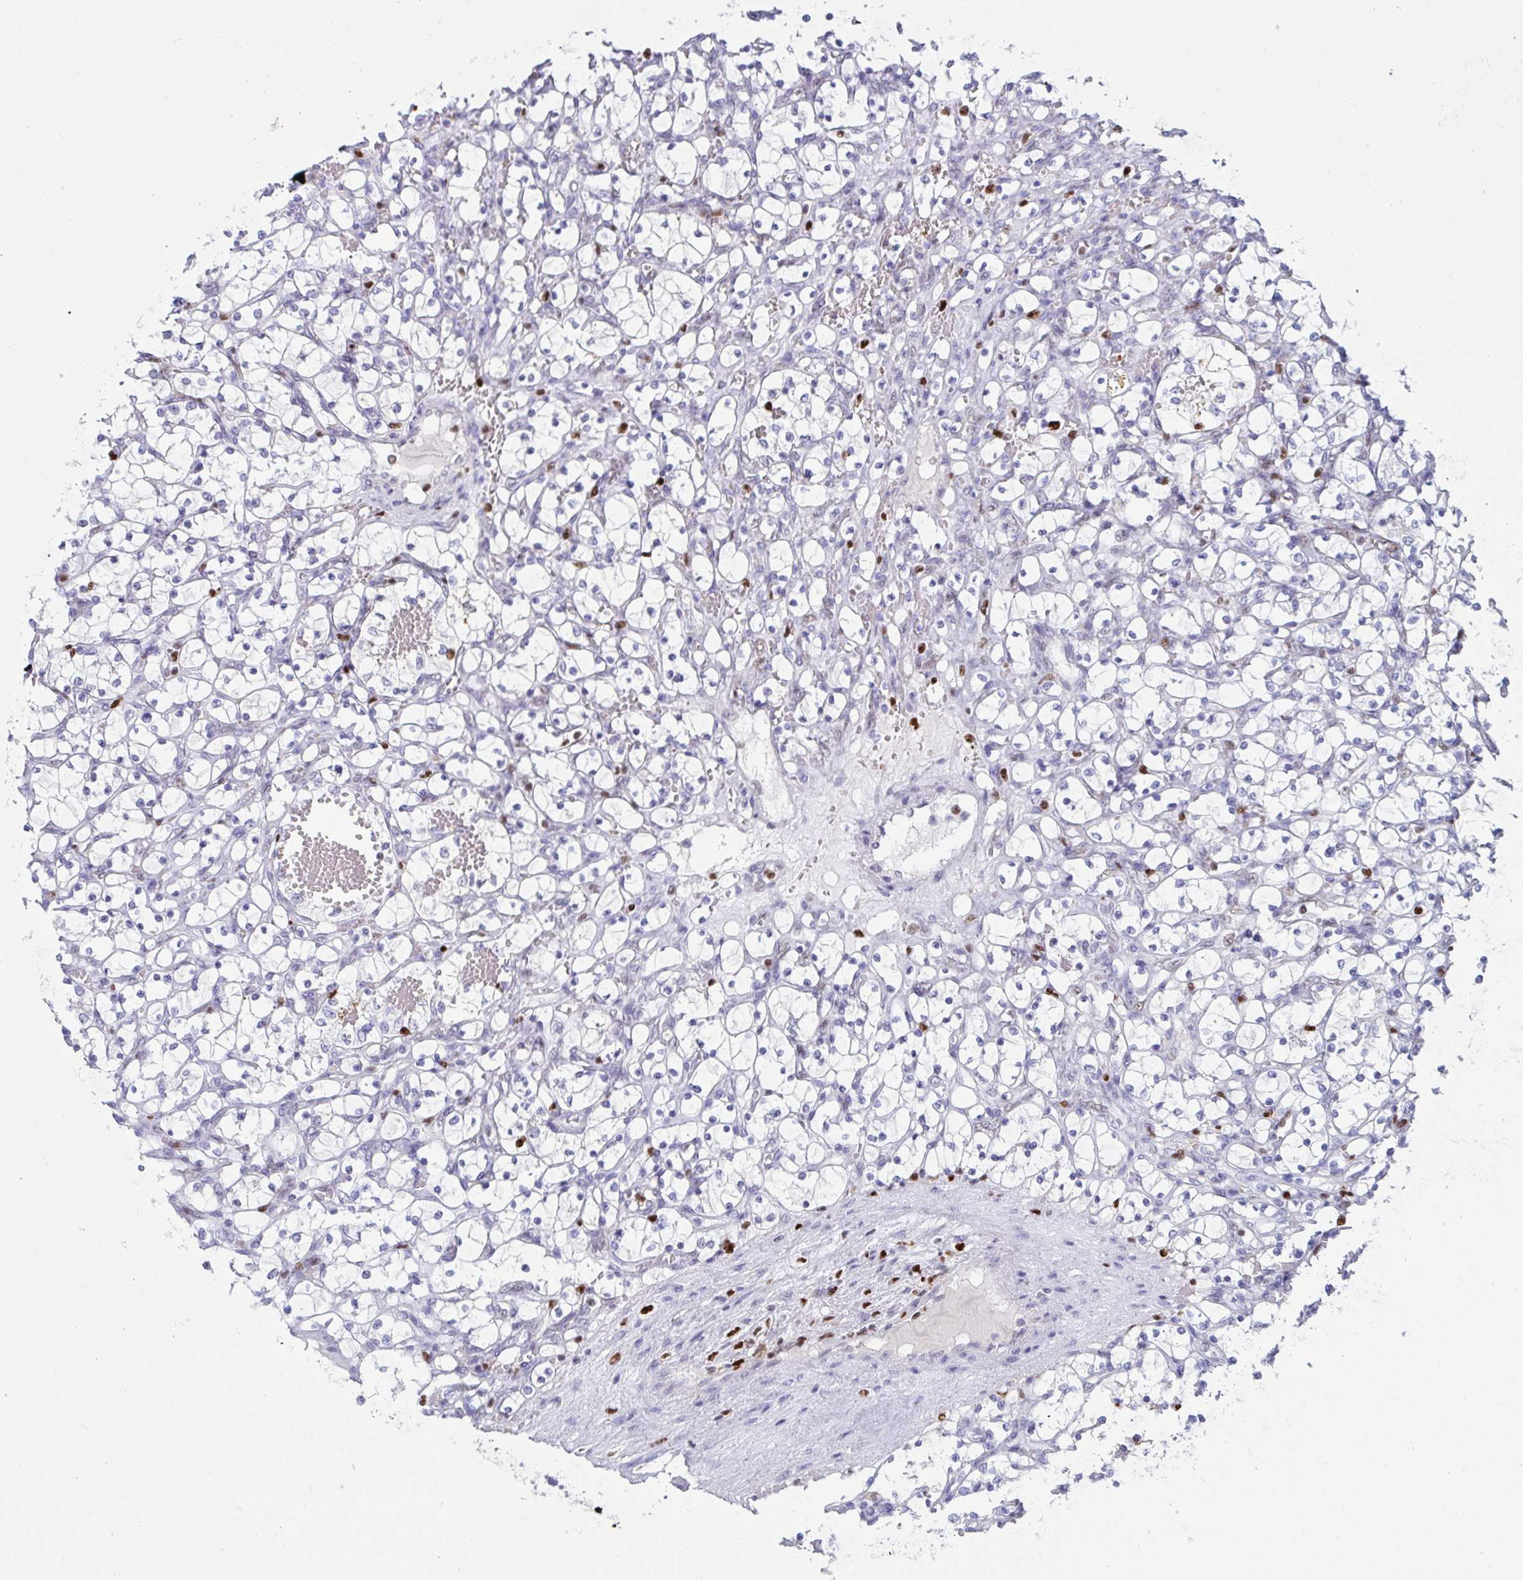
{"staining": {"intensity": "negative", "quantity": "none", "location": "none"}, "tissue": "renal cancer", "cell_type": "Tumor cells", "image_type": "cancer", "snomed": [{"axis": "morphology", "description": "Adenocarcinoma, NOS"}, {"axis": "topography", "description": "Kidney"}], "caption": "Immunohistochemistry (IHC) histopathology image of renal cancer (adenocarcinoma) stained for a protein (brown), which exhibits no positivity in tumor cells. (Immunohistochemistry (IHC), brightfield microscopy, high magnification).", "gene": "ZNF586", "patient": {"sex": "female", "age": 69}}